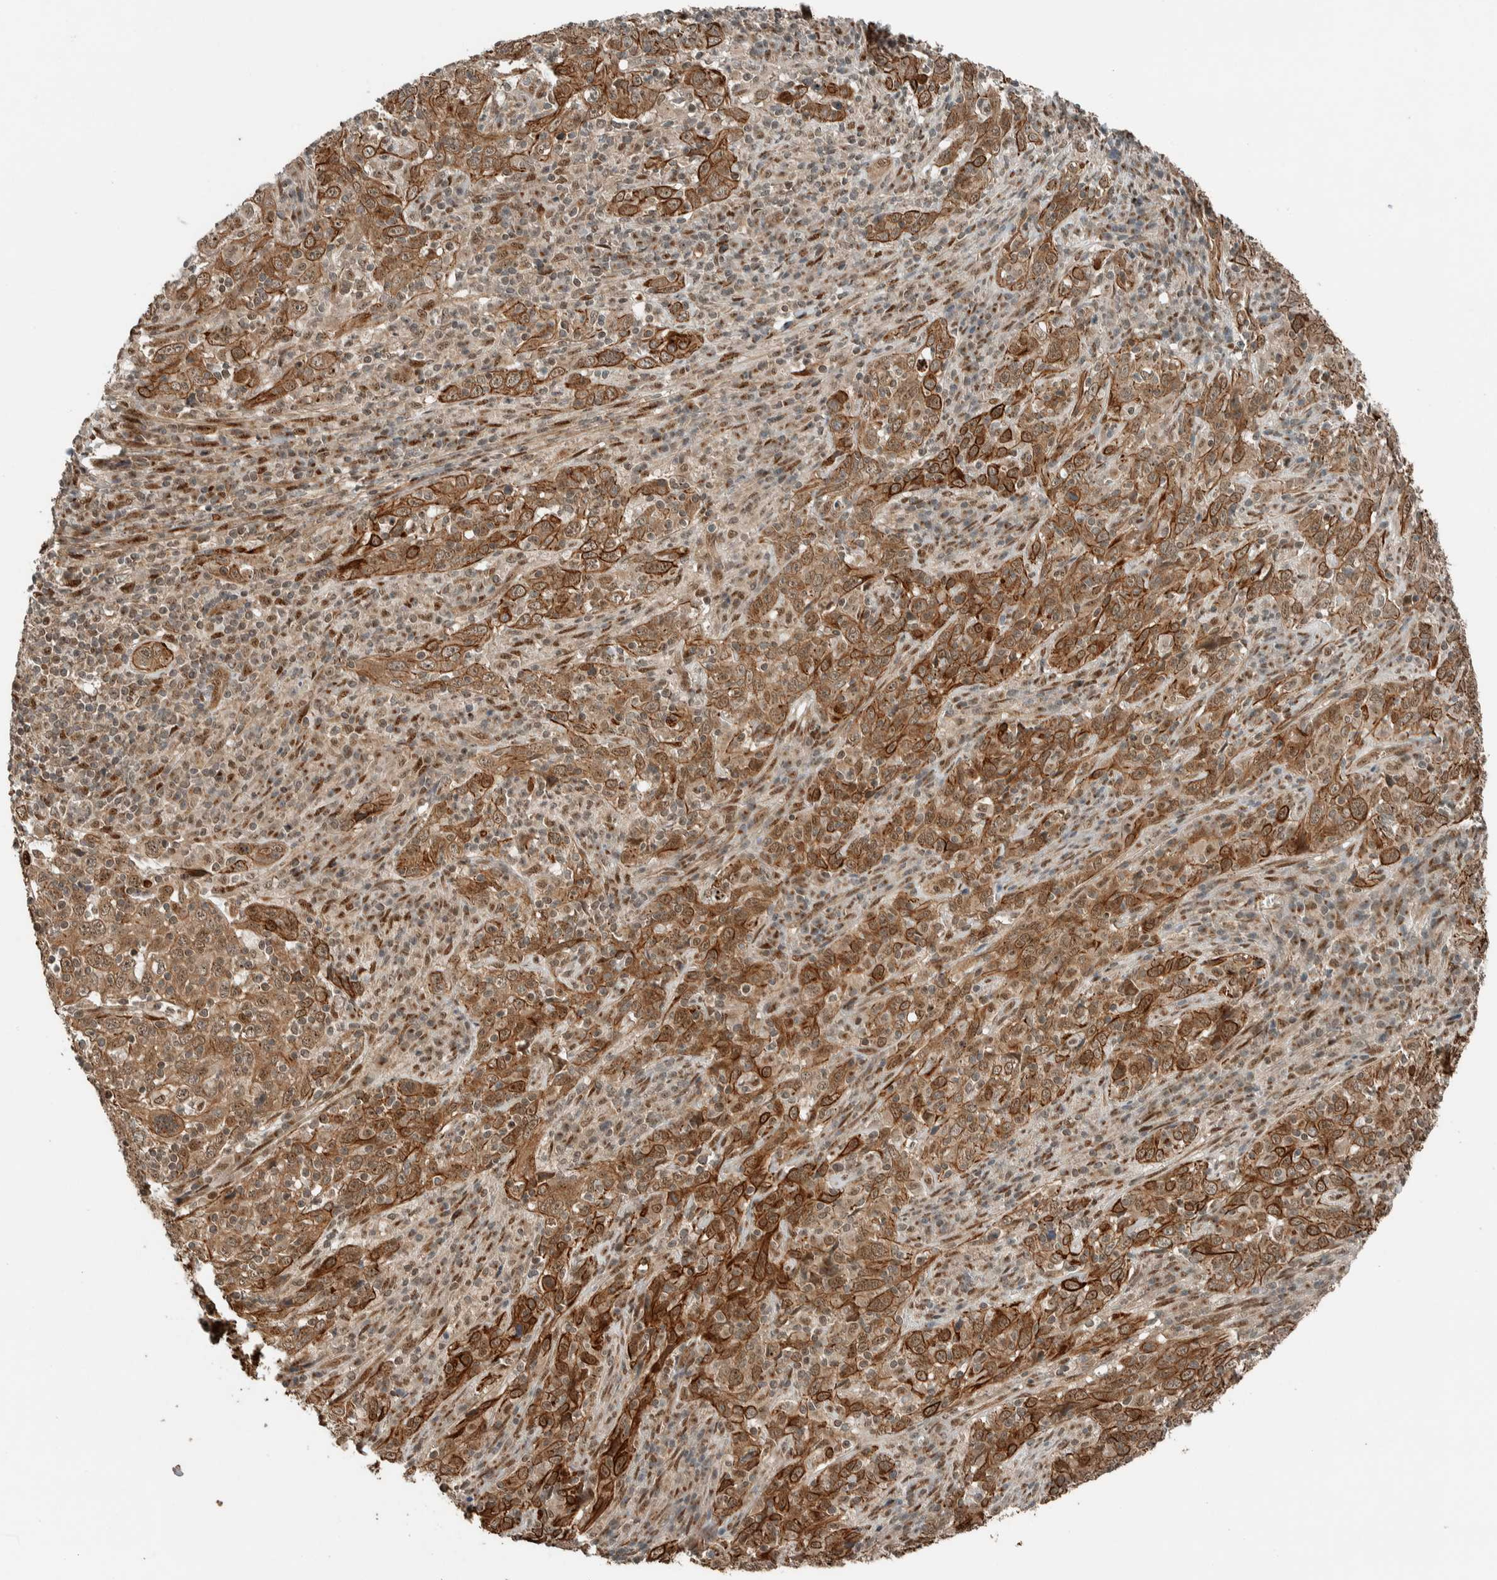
{"staining": {"intensity": "moderate", "quantity": ">75%", "location": "cytoplasmic/membranous,nuclear"}, "tissue": "cervical cancer", "cell_type": "Tumor cells", "image_type": "cancer", "snomed": [{"axis": "morphology", "description": "Squamous cell carcinoma, NOS"}, {"axis": "topography", "description": "Cervix"}], "caption": "Moderate cytoplasmic/membranous and nuclear protein expression is identified in approximately >75% of tumor cells in cervical cancer.", "gene": "STXBP4", "patient": {"sex": "female", "age": 46}}